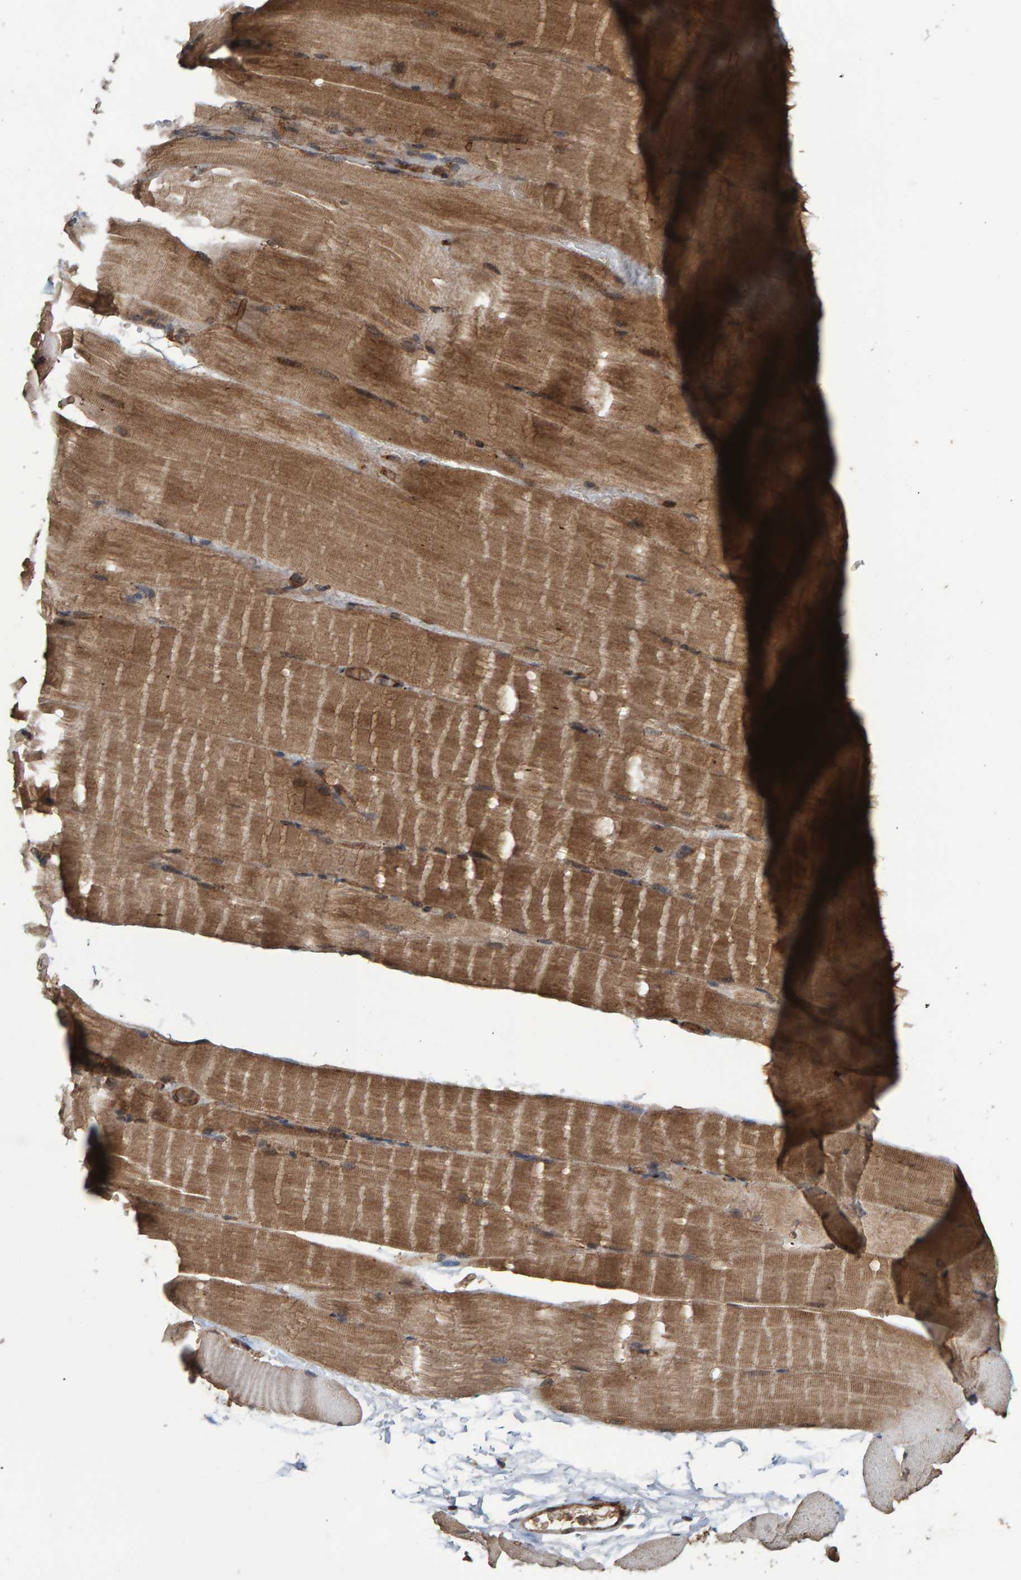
{"staining": {"intensity": "moderate", "quantity": ">75%", "location": "cytoplasmic/membranous"}, "tissue": "skeletal muscle", "cell_type": "Myocytes", "image_type": "normal", "snomed": [{"axis": "morphology", "description": "Normal tissue, NOS"}, {"axis": "topography", "description": "Skeletal muscle"}, {"axis": "topography", "description": "Parathyroid gland"}], "caption": "This micrograph displays normal skeletal muscle stained with IHC to label a protein in brown. The cytoplasmic/membranous of myocytes show moderate positivity for the protein. Nuclei are counter-stained blue.", "gene": "TRIM68", "patient": {"sex": "female", "age": 37}}